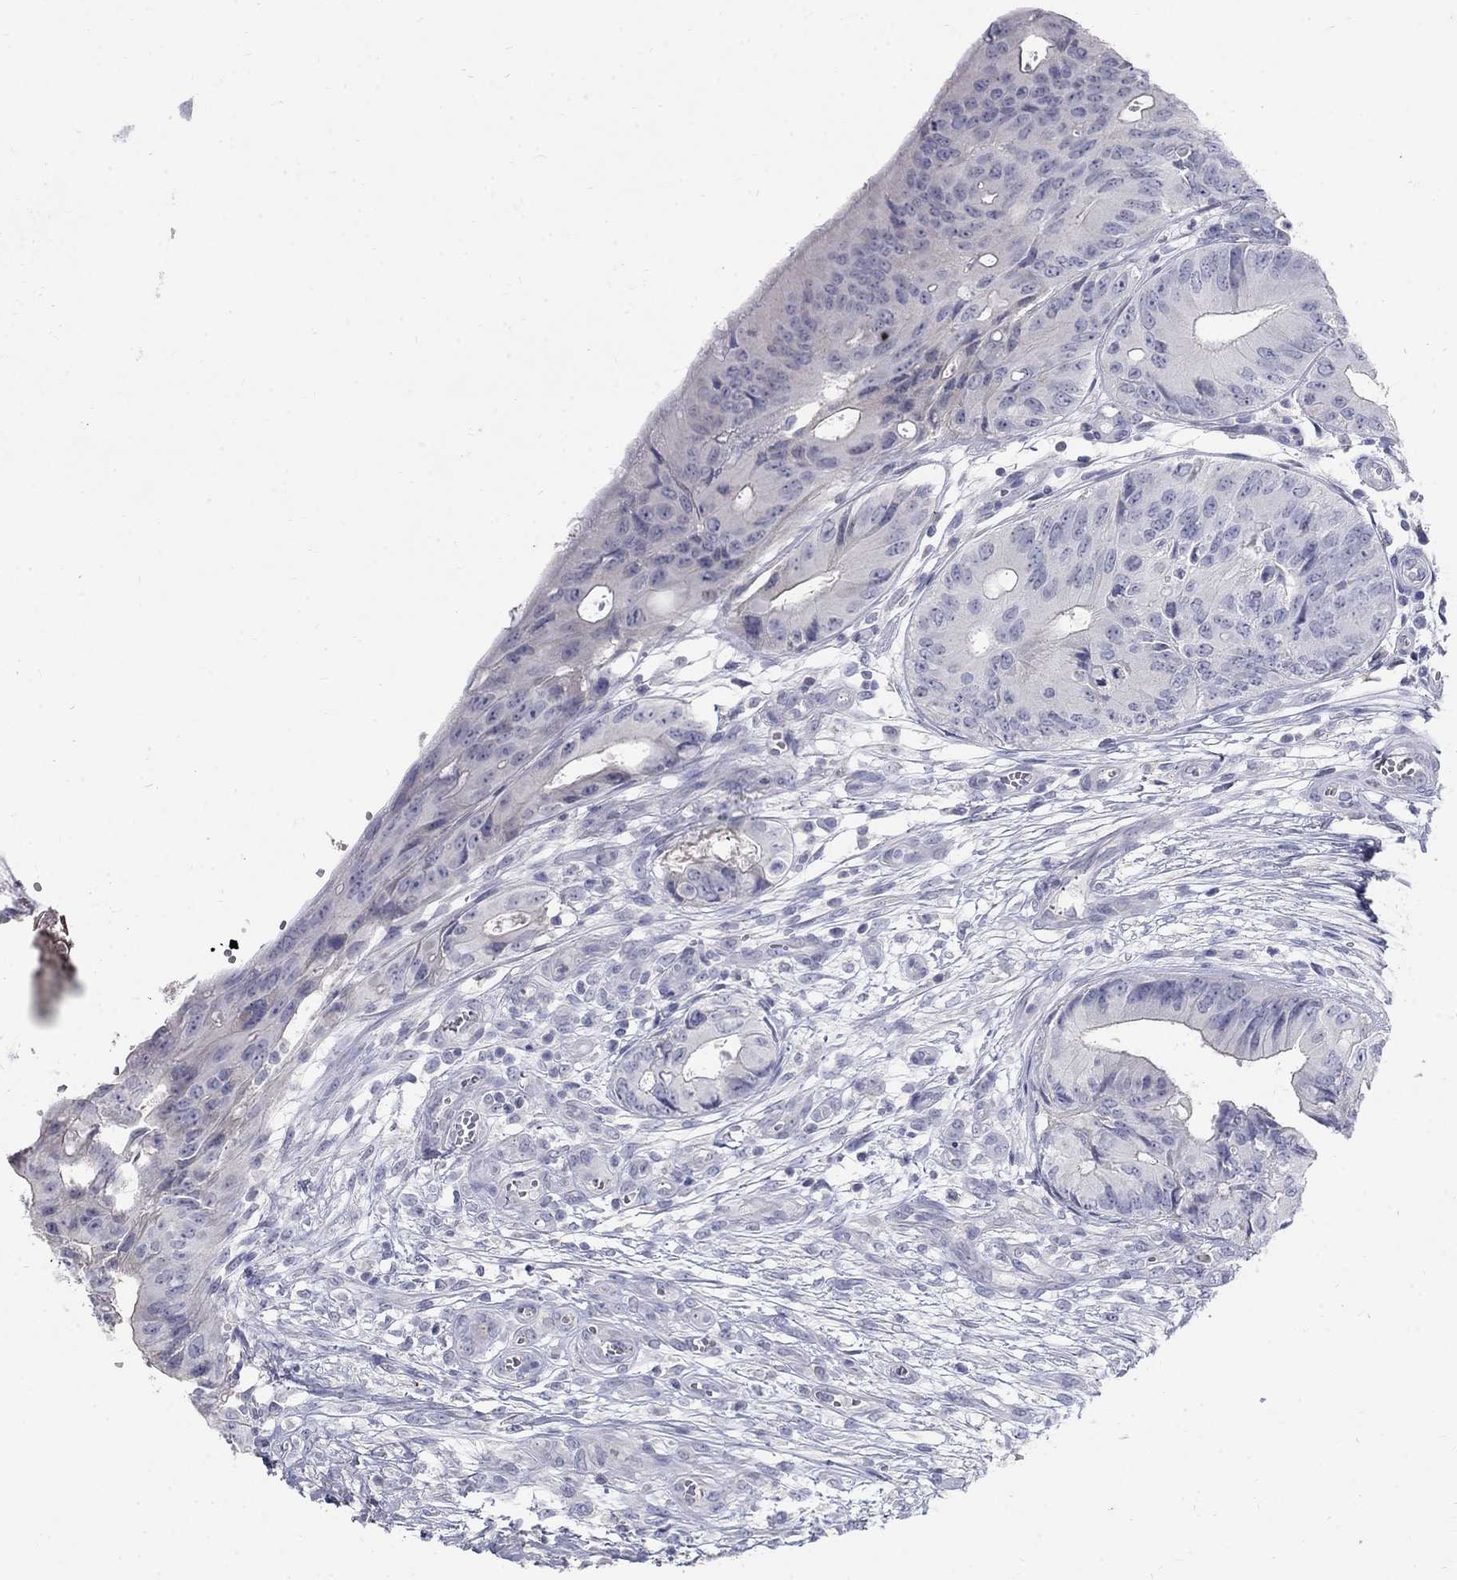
{"staining": {"intensity": "negative", "quantity": "none", "location": "none"}, "tissue": "colorectal cancer", "cell_type": "Tumor cells", "image_type": "cancer", "snomed": [{"axis": "morphology", "description": "Normal tissue, NOS"}, {"axis": "morphology", "description": "Adenocarcinoma, NOS"}, {"axis": "topography", "description": "Colon"}], "caption": "Immunohistochemical staining of human adenocarcinoma (colorectal) shows no significant staining in tumor cells.", "gene": "PTH1R", "patient": {"sex": "male", "age": 65}}